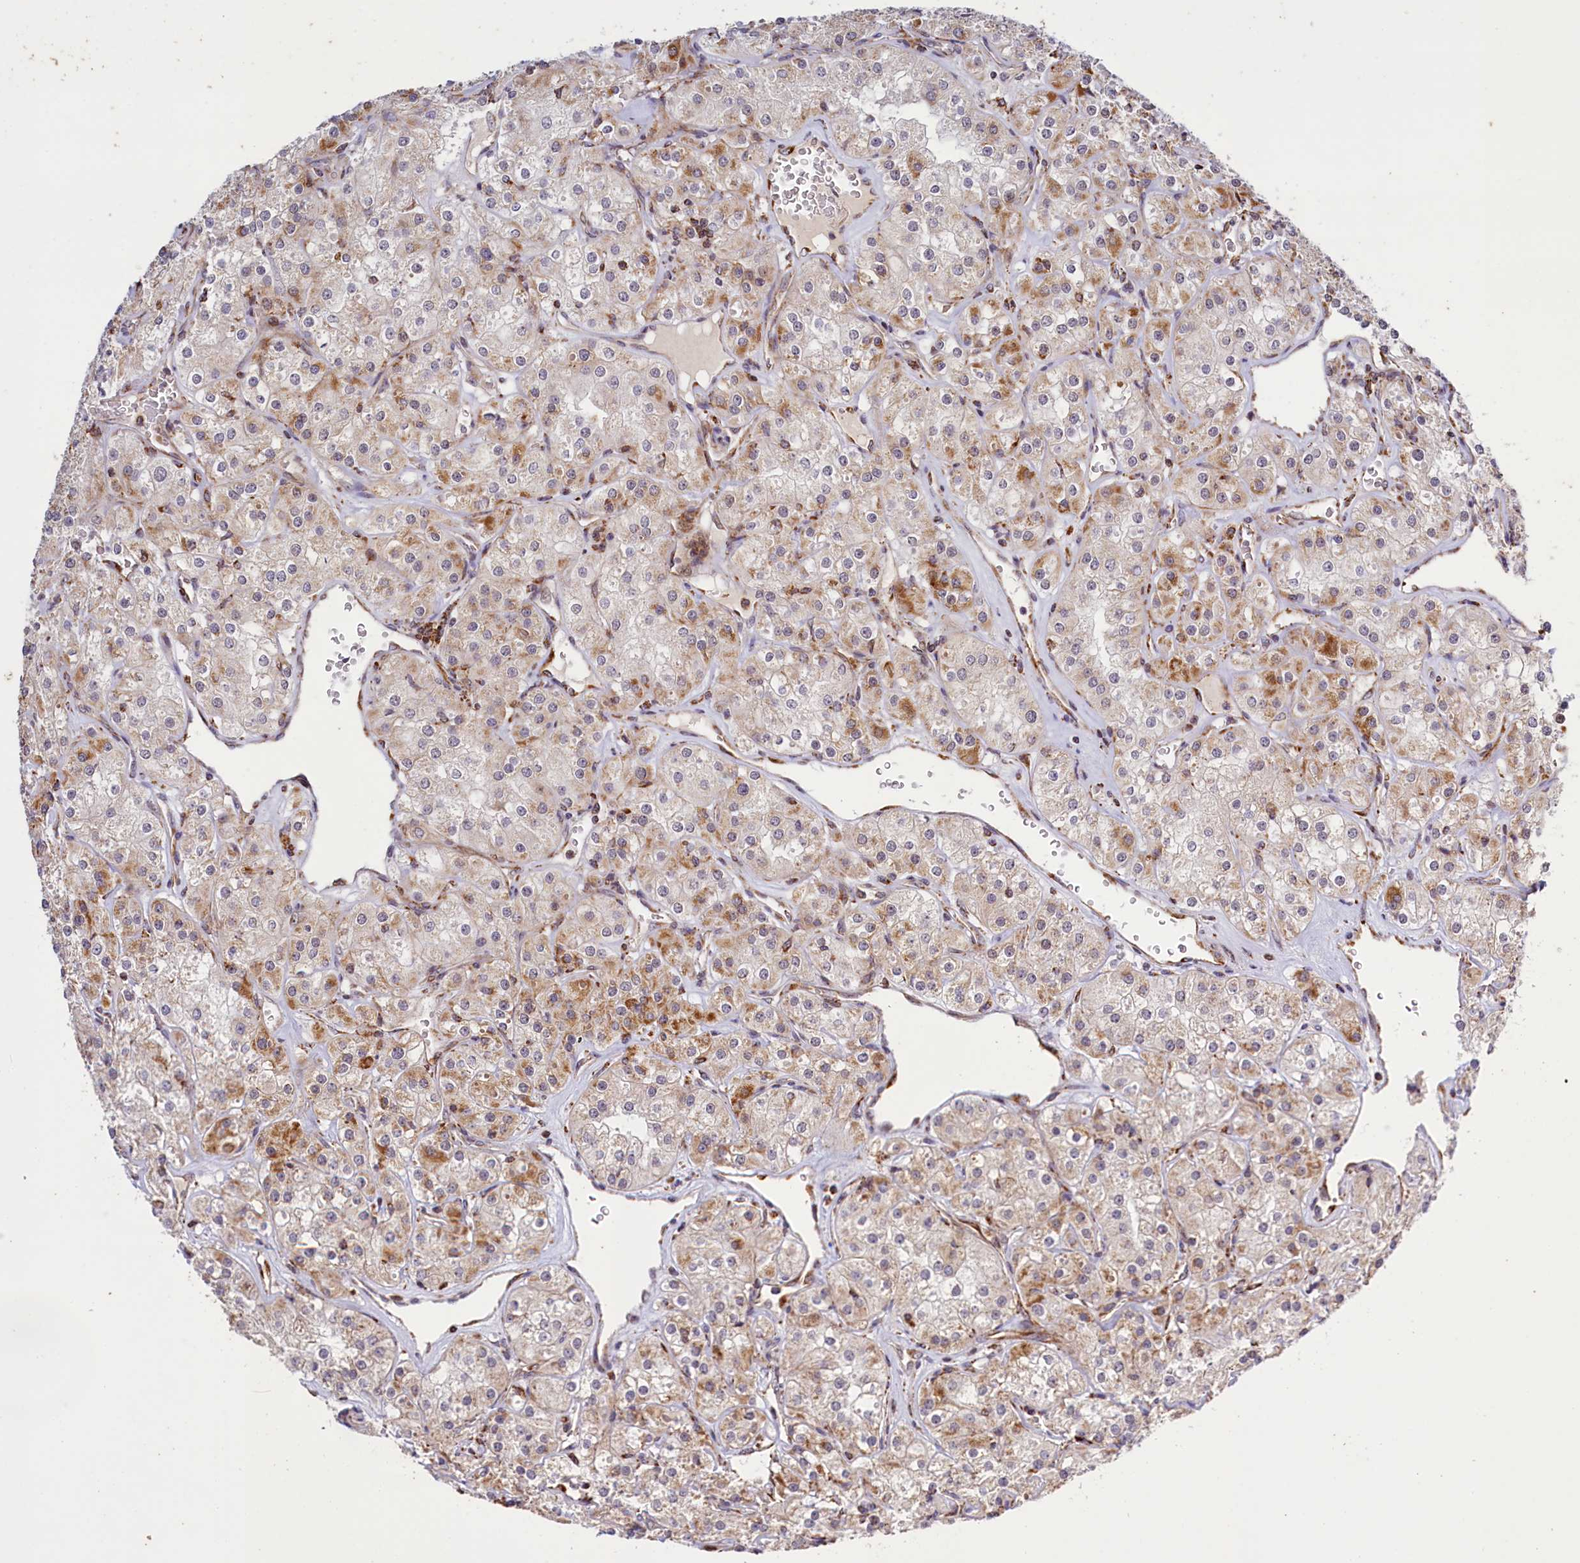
{"staining": {"intensity": "moderate", "quantity": "<25%", "location": "cytoplasmic/membranous"}, "tissue": "renal cancer", "cell_type": "Tumor cells", "image_type": "cancer", "snomed": [{"axis": "morphology", "description": "Adenocarcinoma, NOS"}, {"axis": "topography", "description": "Kidney"}], "caption": "Approximately <25% of tumor cells in adenocarcinoma (renal) display moderate cytoplasmic/membranous protein expression as visualized by brown immunohistochemical staining.", "gene": "DYNC2H1", "patient": {"sex": "male", "age": 77}}